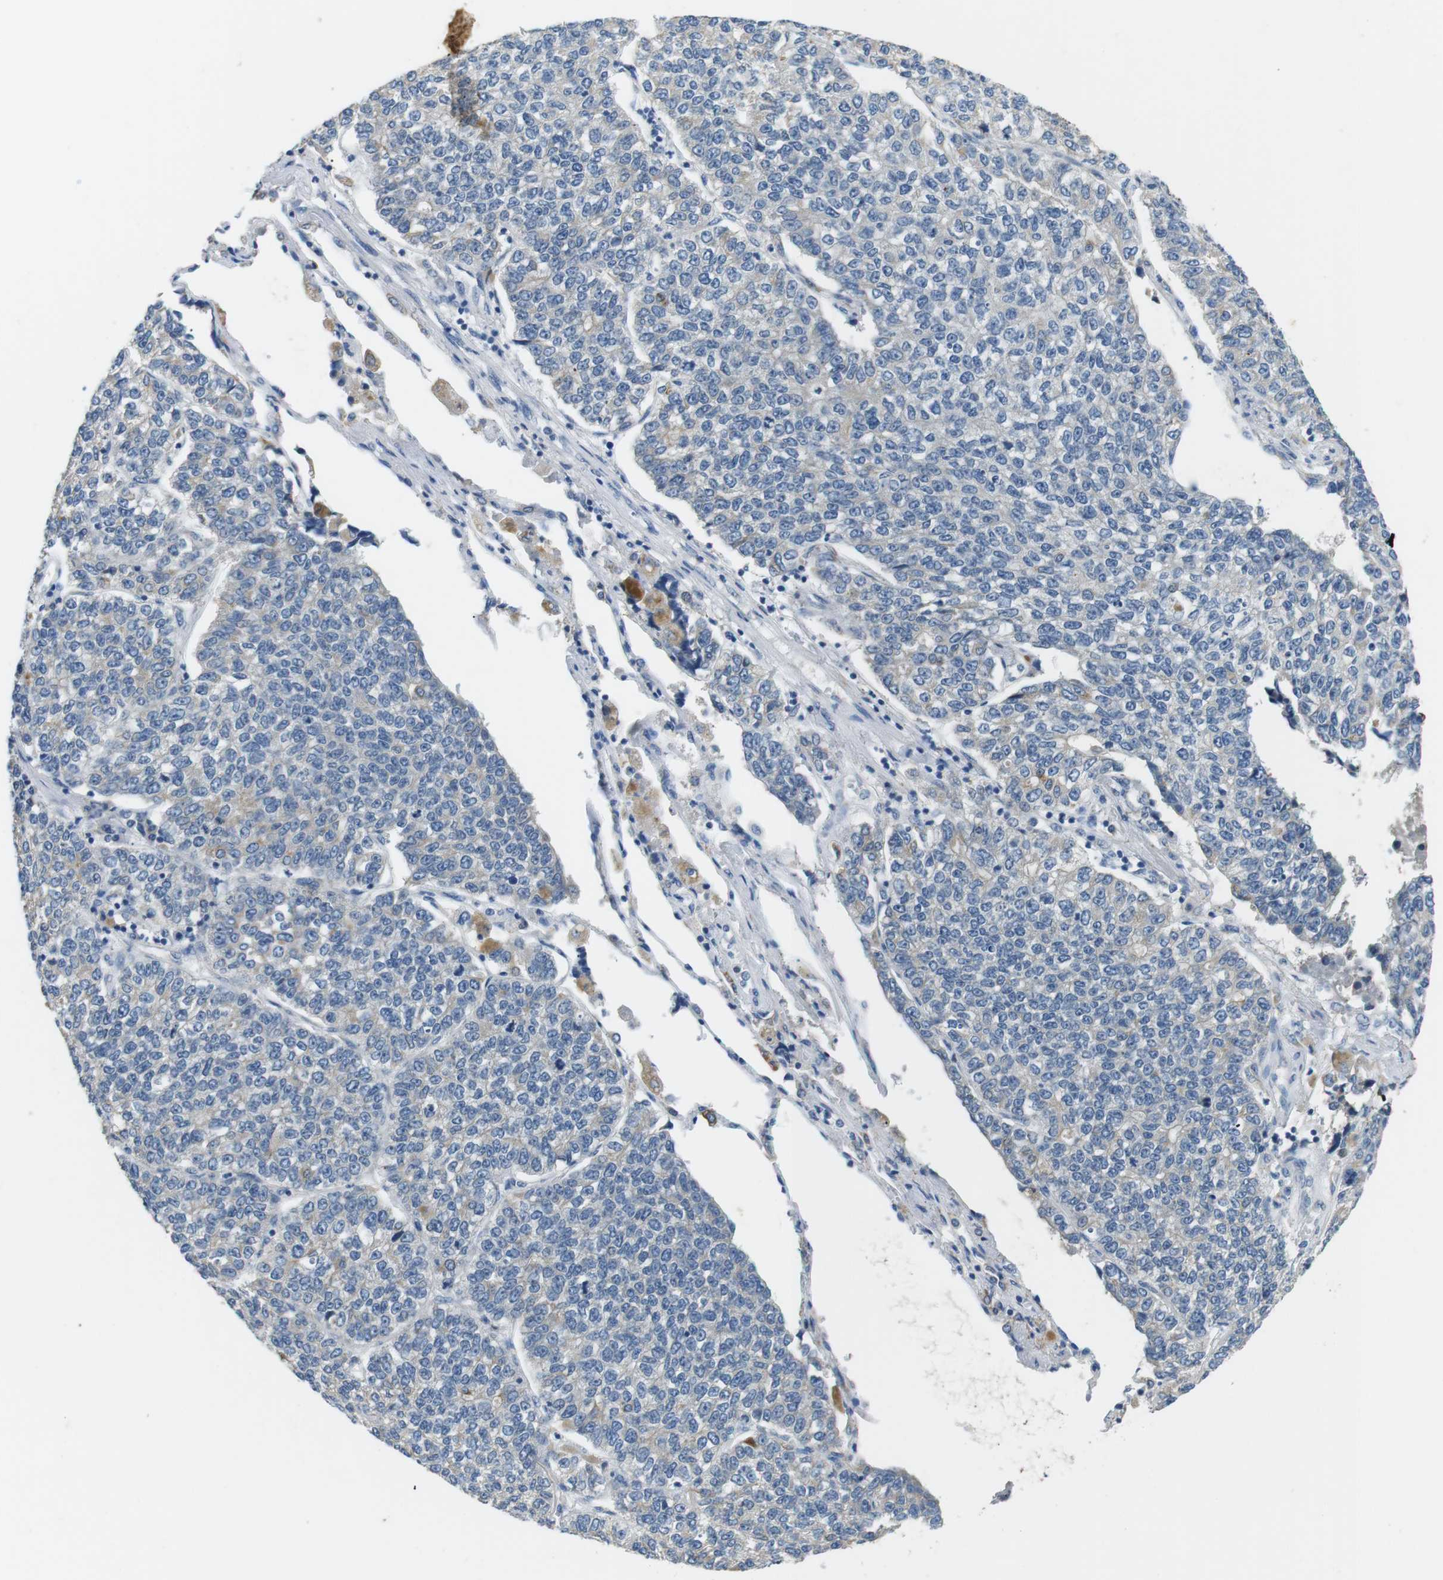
{"staining": {"intensity": "negative", "quantity": "none", "location": "none"}, "tissue": "lung cancer", "cell_type": "Tumor cells", "image_type": "cancer", "snomed": [{"axis": "morphology", "description": "Adenocarcinoma, NOS"}, {"axis": "topography", "description": "Lung"}], "caption": "This is a image of IHC staining of lung adenocarcinoma, which shows no expression in tumor cells.", "gene": "UNC5CL", "patient": {"sex": "male", "age": 49}}